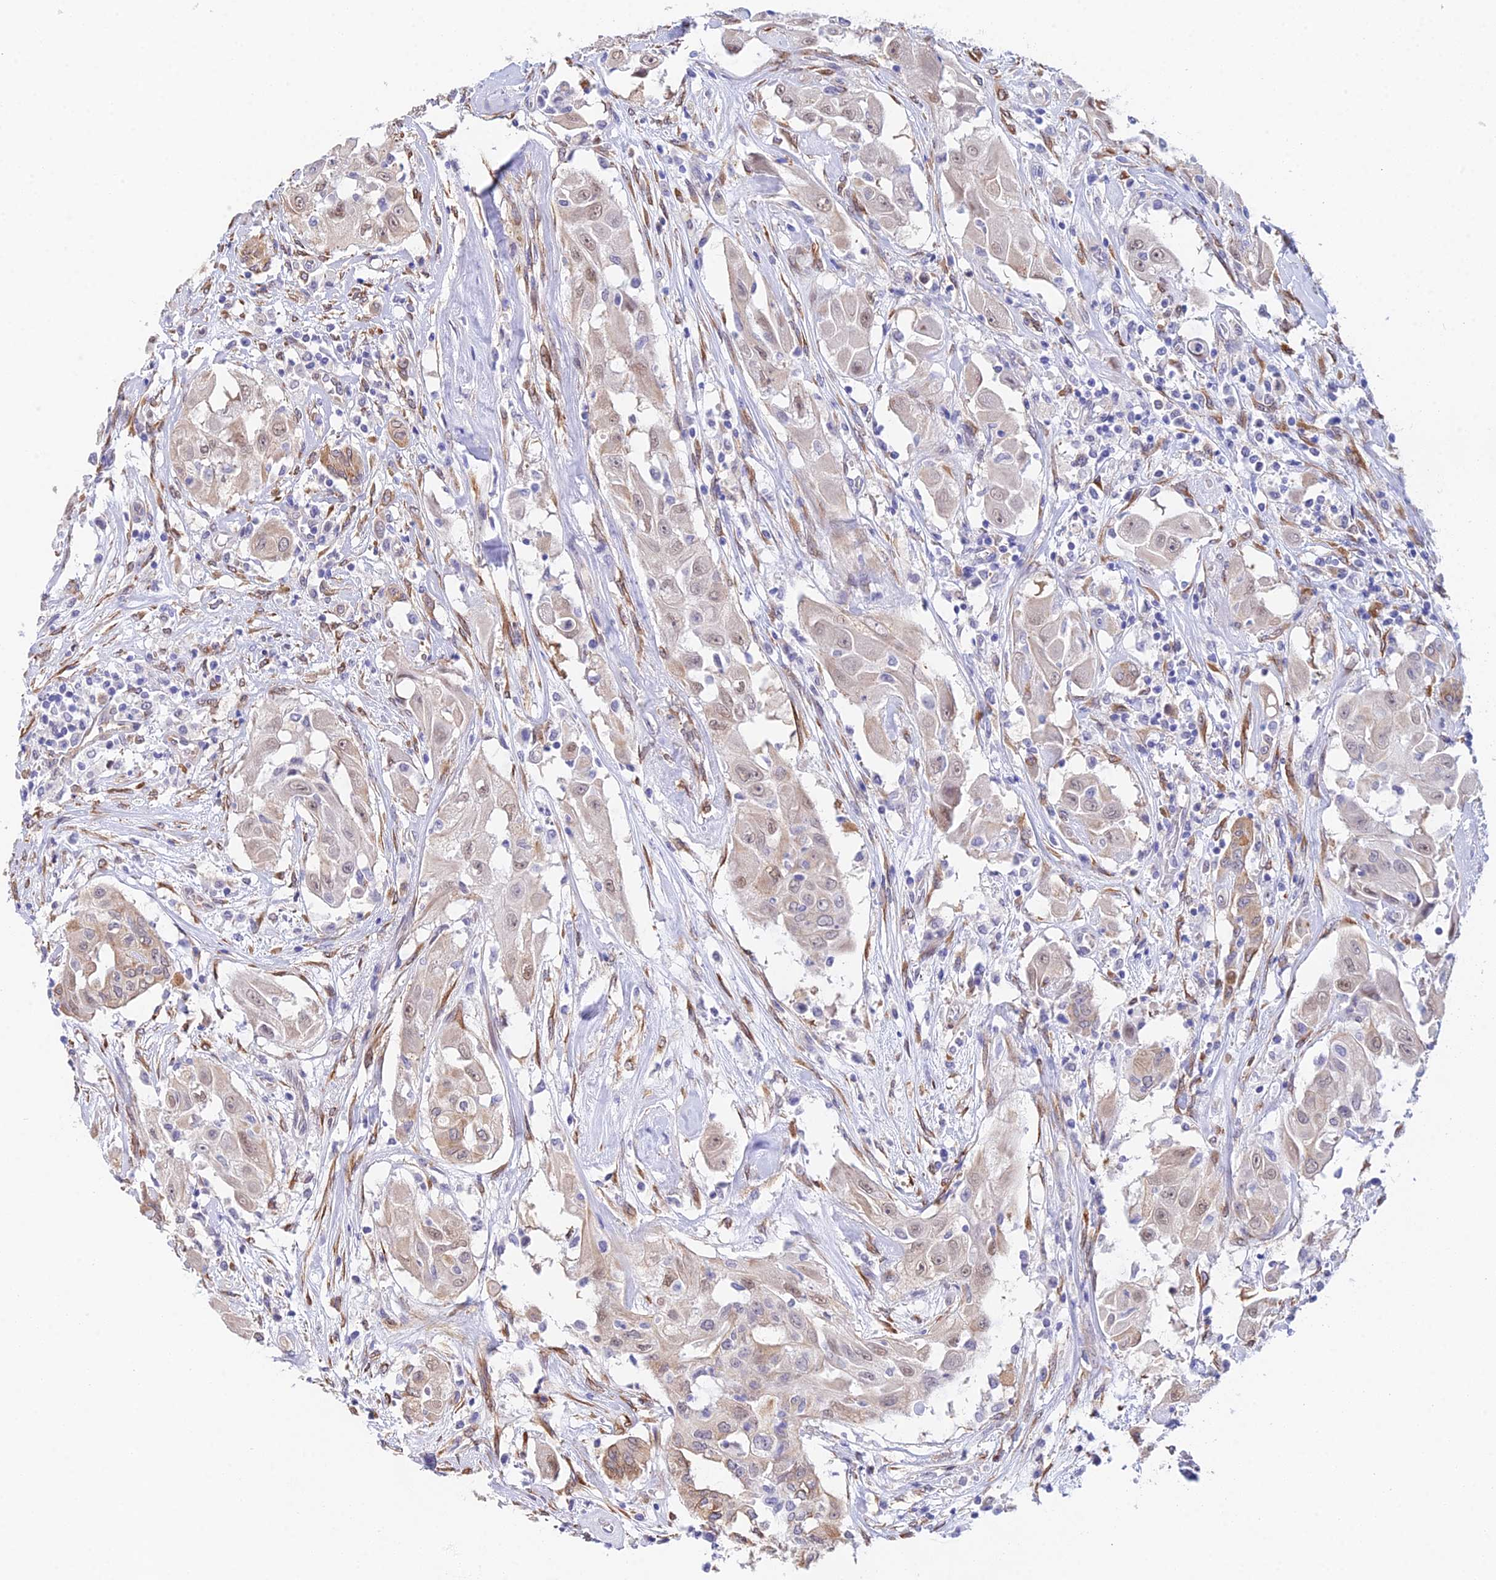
{"staining": {"intensity": "moderate", "quantity": "<25%", "location": "cytoplasmic/membranous"}, "tissue": "thyroid cancer", "cell_type": "Tumor cells", "image_type": "cancer", "snomed": [{"axis": "morphology", "description": "Papillary adenocarcinoma, NOS"}, {"axis": "topography", "description": "Thyroid gland"}], "caption": "Immunohistochemical staining of thyroid cancer (papillary adenocarcinoma) displays low levels of moderate cytoplasmic/membranous expression in about <25% of tumor cells.", "gene": "MXRA7", "patient": {"sex": "female", "age": 59}}